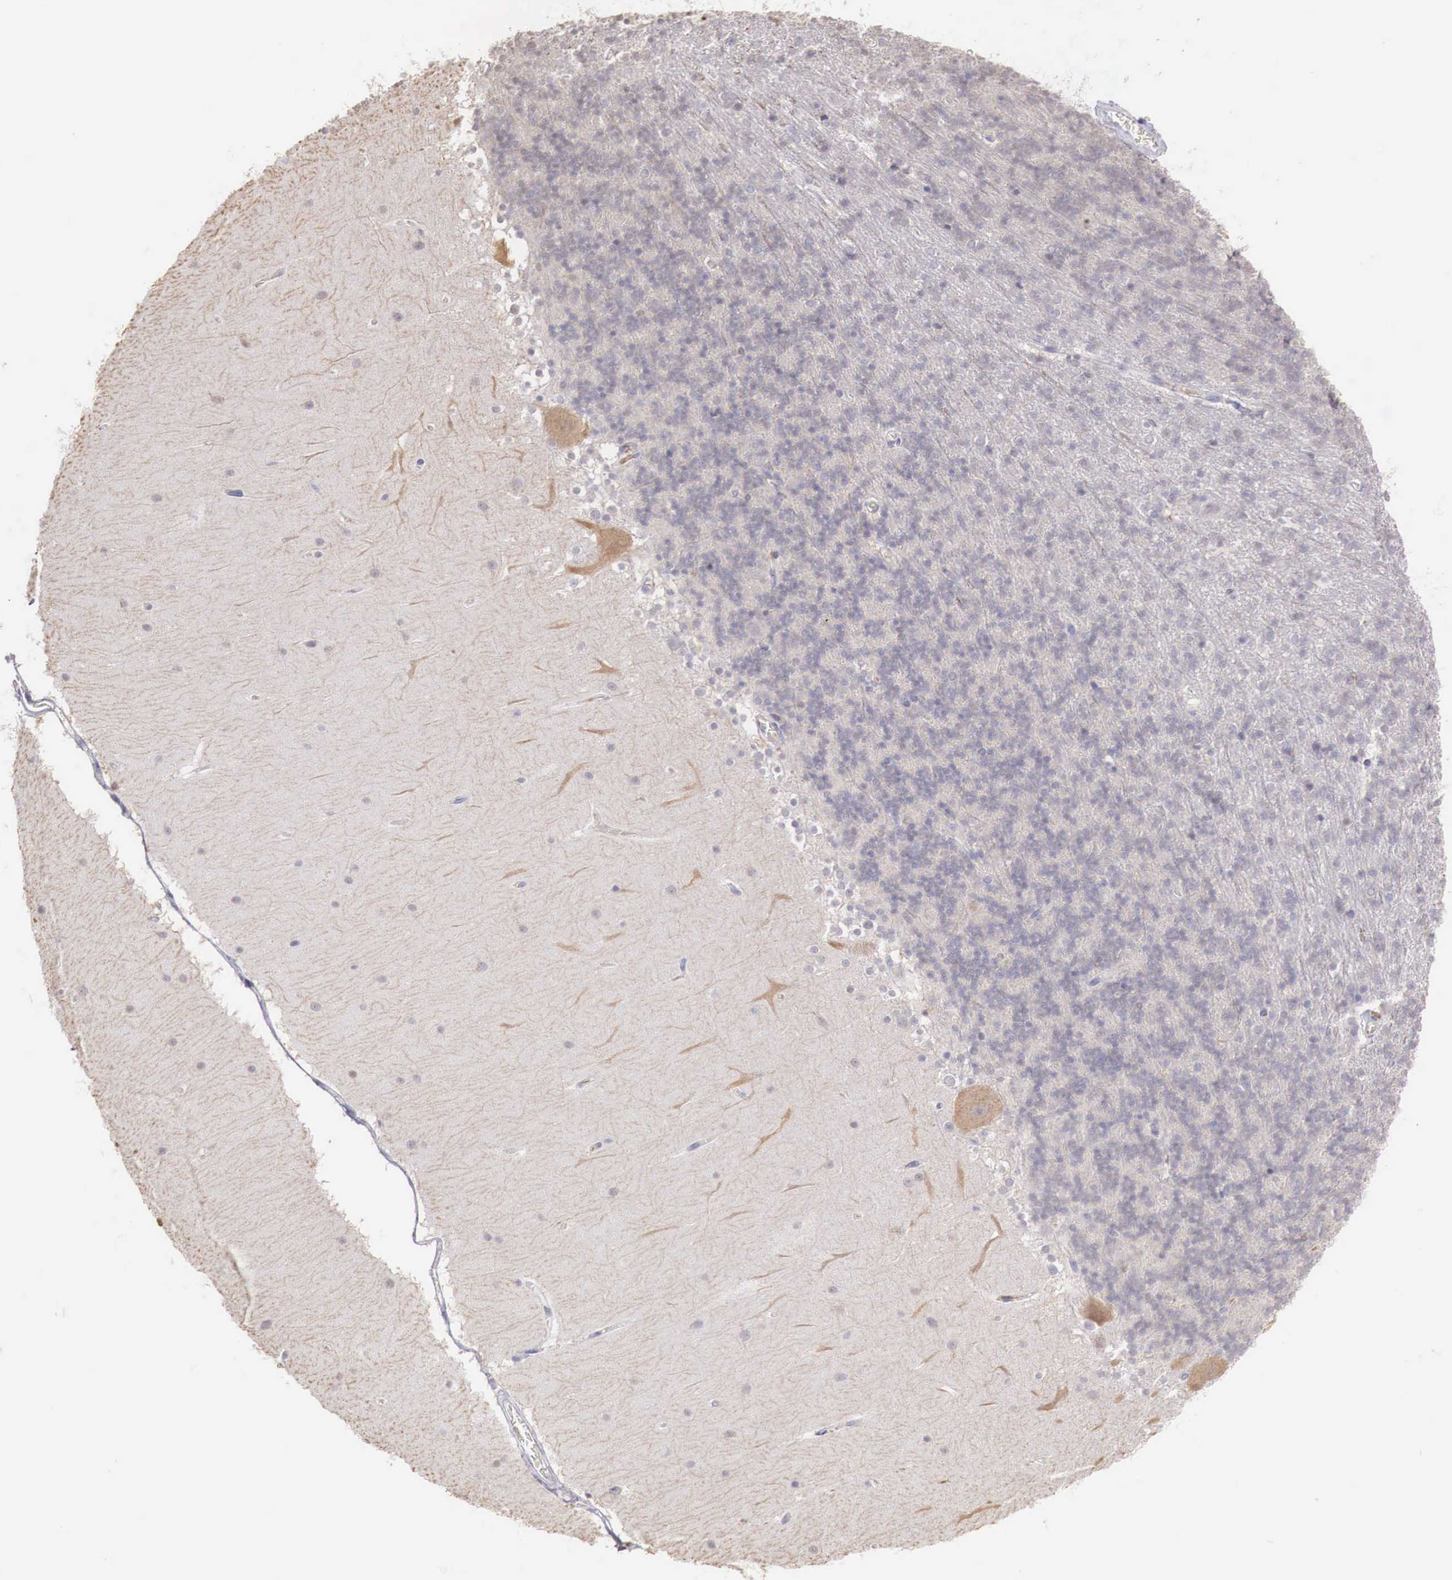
{"staining": {"intensity": "negative", "quantity": "none", "location": "none"}, "tissue": "cerebellum", "cell_type": "Cells in granular layer", "image_type": "normal", "snomed": [{"axis": "morphology", "description": "Normal tissue, NOS"}, {"axis": "topography", "description": "Cerebellum"}], "caption": "Cerebellum was stained to show a protein in brown. There is no significant positivity in cells in granular layer. (DAB (3,3'-diaminobenzidine) immunohistochemistry (IHC) visualized using brightfield microscopy, high magnification).", "gene": "XPNPEP2", "patient": {"sex": "female", "age": 19}}